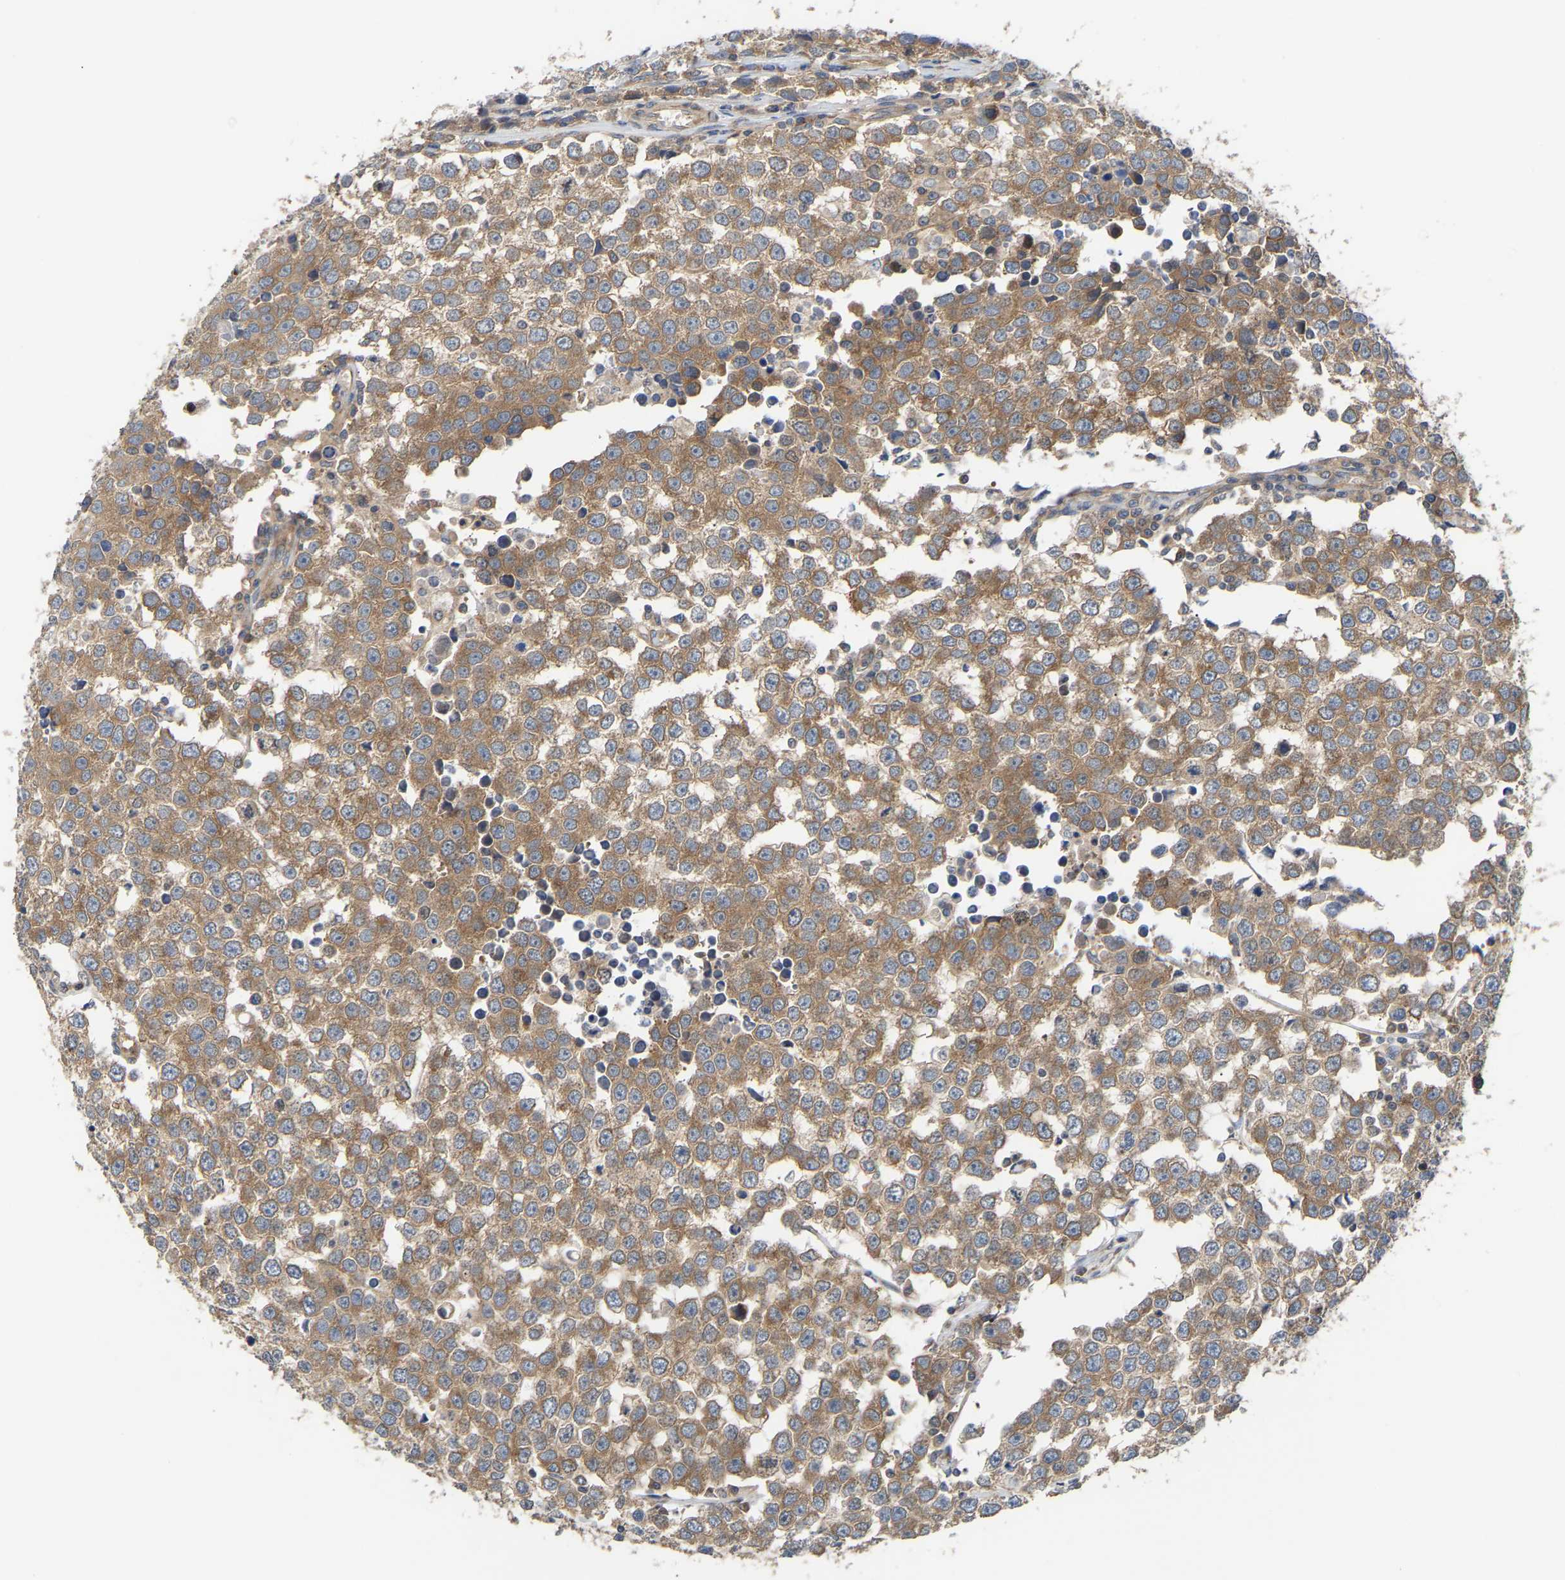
{"staining": {"intensity": "moderate", "quantity": ">75%", "location": "cytoplasmic/membranous"}, "tissue": "testis cancer", "cell_type": "Tumor cells", "image_type": "cancer", "snomed": [{"axis": "morphology", "description": "Seminoma, NOS"}, {"axis": "morphology", "description": "Carcinoma, Embryonal, NOS"}, {"axis": "topography", "description": "Testis"}], "caption": "Brown immunohistochemical staining in human seminoma (testis) reveals moderate cytoplasmic/membranous expression in about >75% of tumor cells.", "gene": "LAPTM4B", "patient": {"sex": "male", "age": 52}}